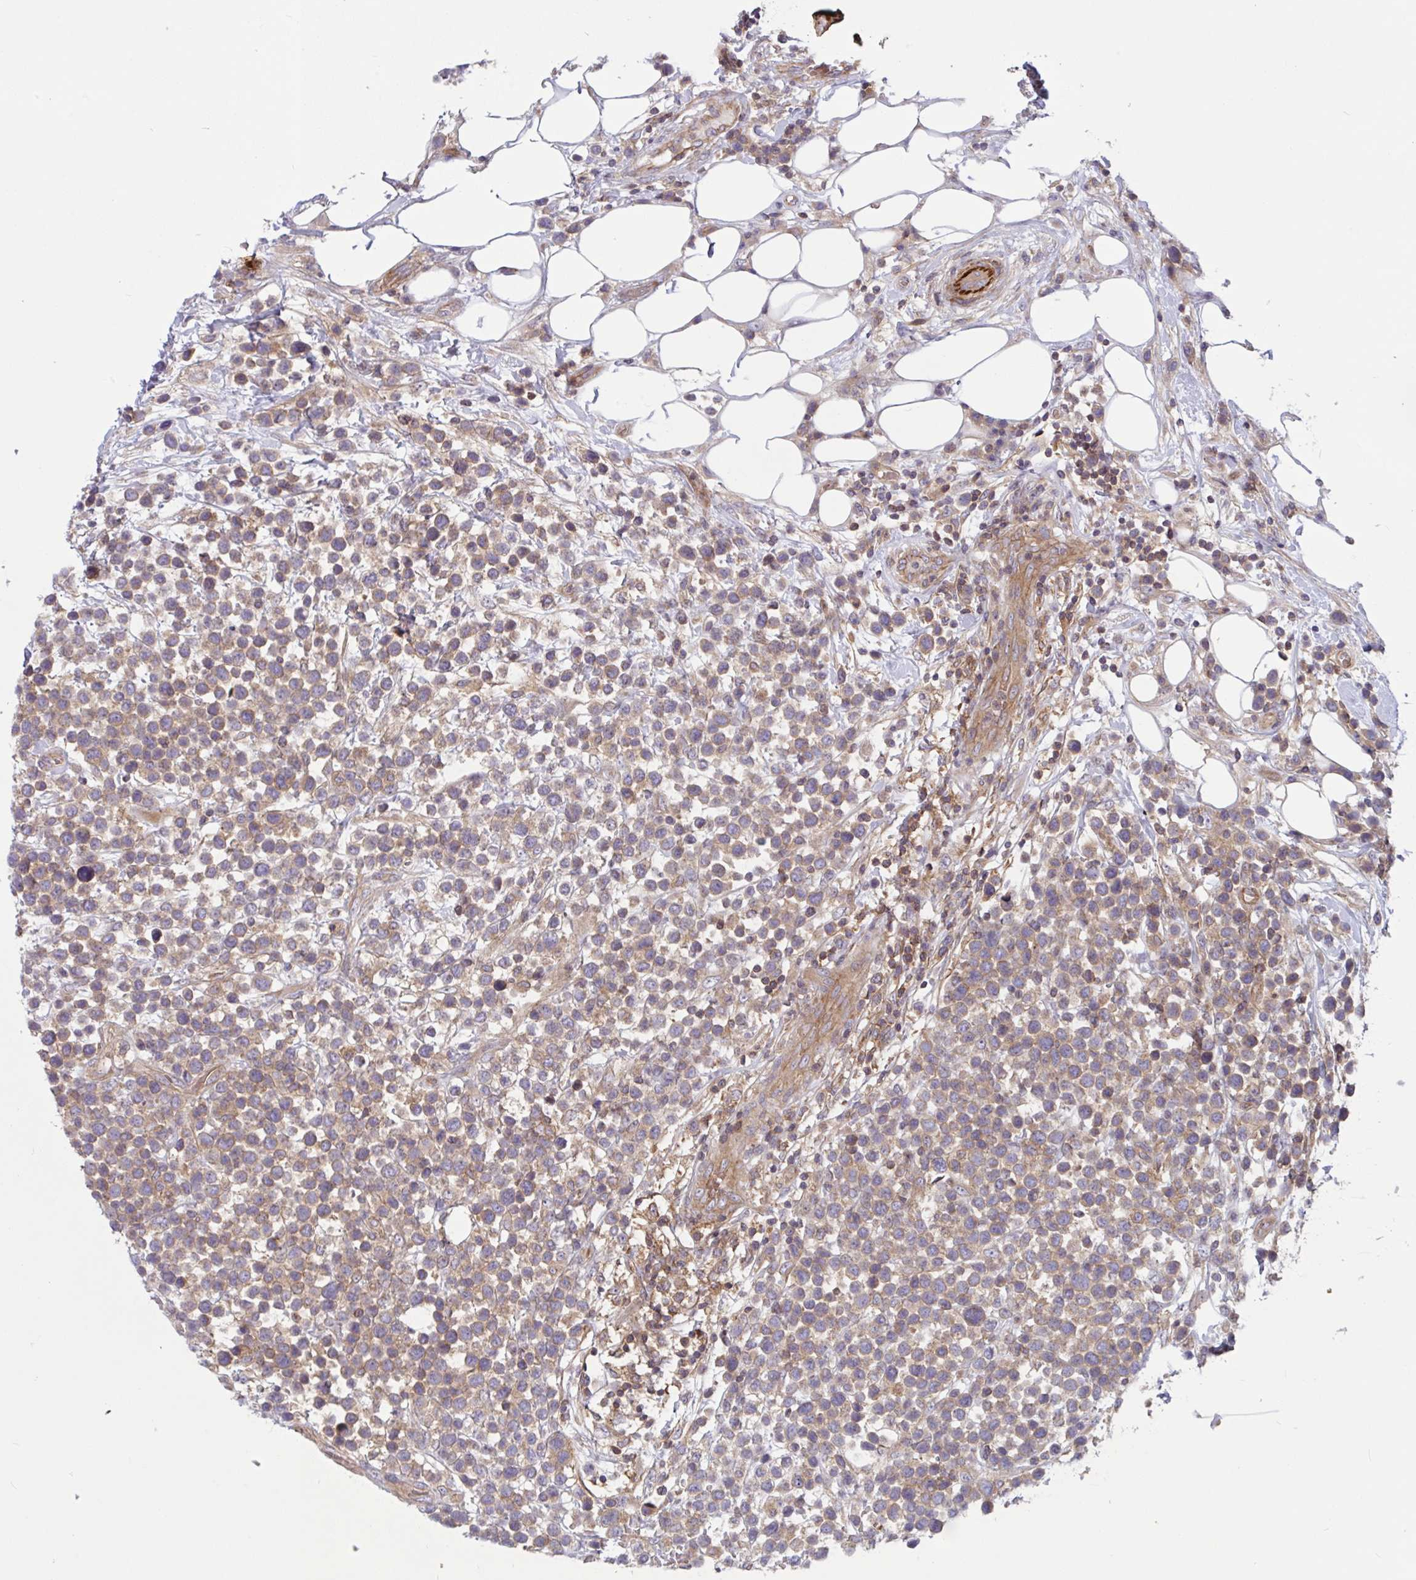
{"staining": {"intensity": "weak", "quantity": "25%-75%", "location": "cytoplasmic/membranous"}, "tissue": "lymphoma", "cell_type": "Tumor cells", "image_type": "cancer", "snomed": [{"axis": "morphology", "description": "Malignant lymphoma, non-Hodgkin's type, Low grade"}, {"axis": "topography", "description": "Lymph node"}], "caption": "This photomicrograph demonstrates IHC staining of human lymphoma, with low weak cytoplasmic/membranous positivity in approximately 25%-75% of tumor cells.", "gene": "TANK", "patient": {"sex": "male", "age": 60}}